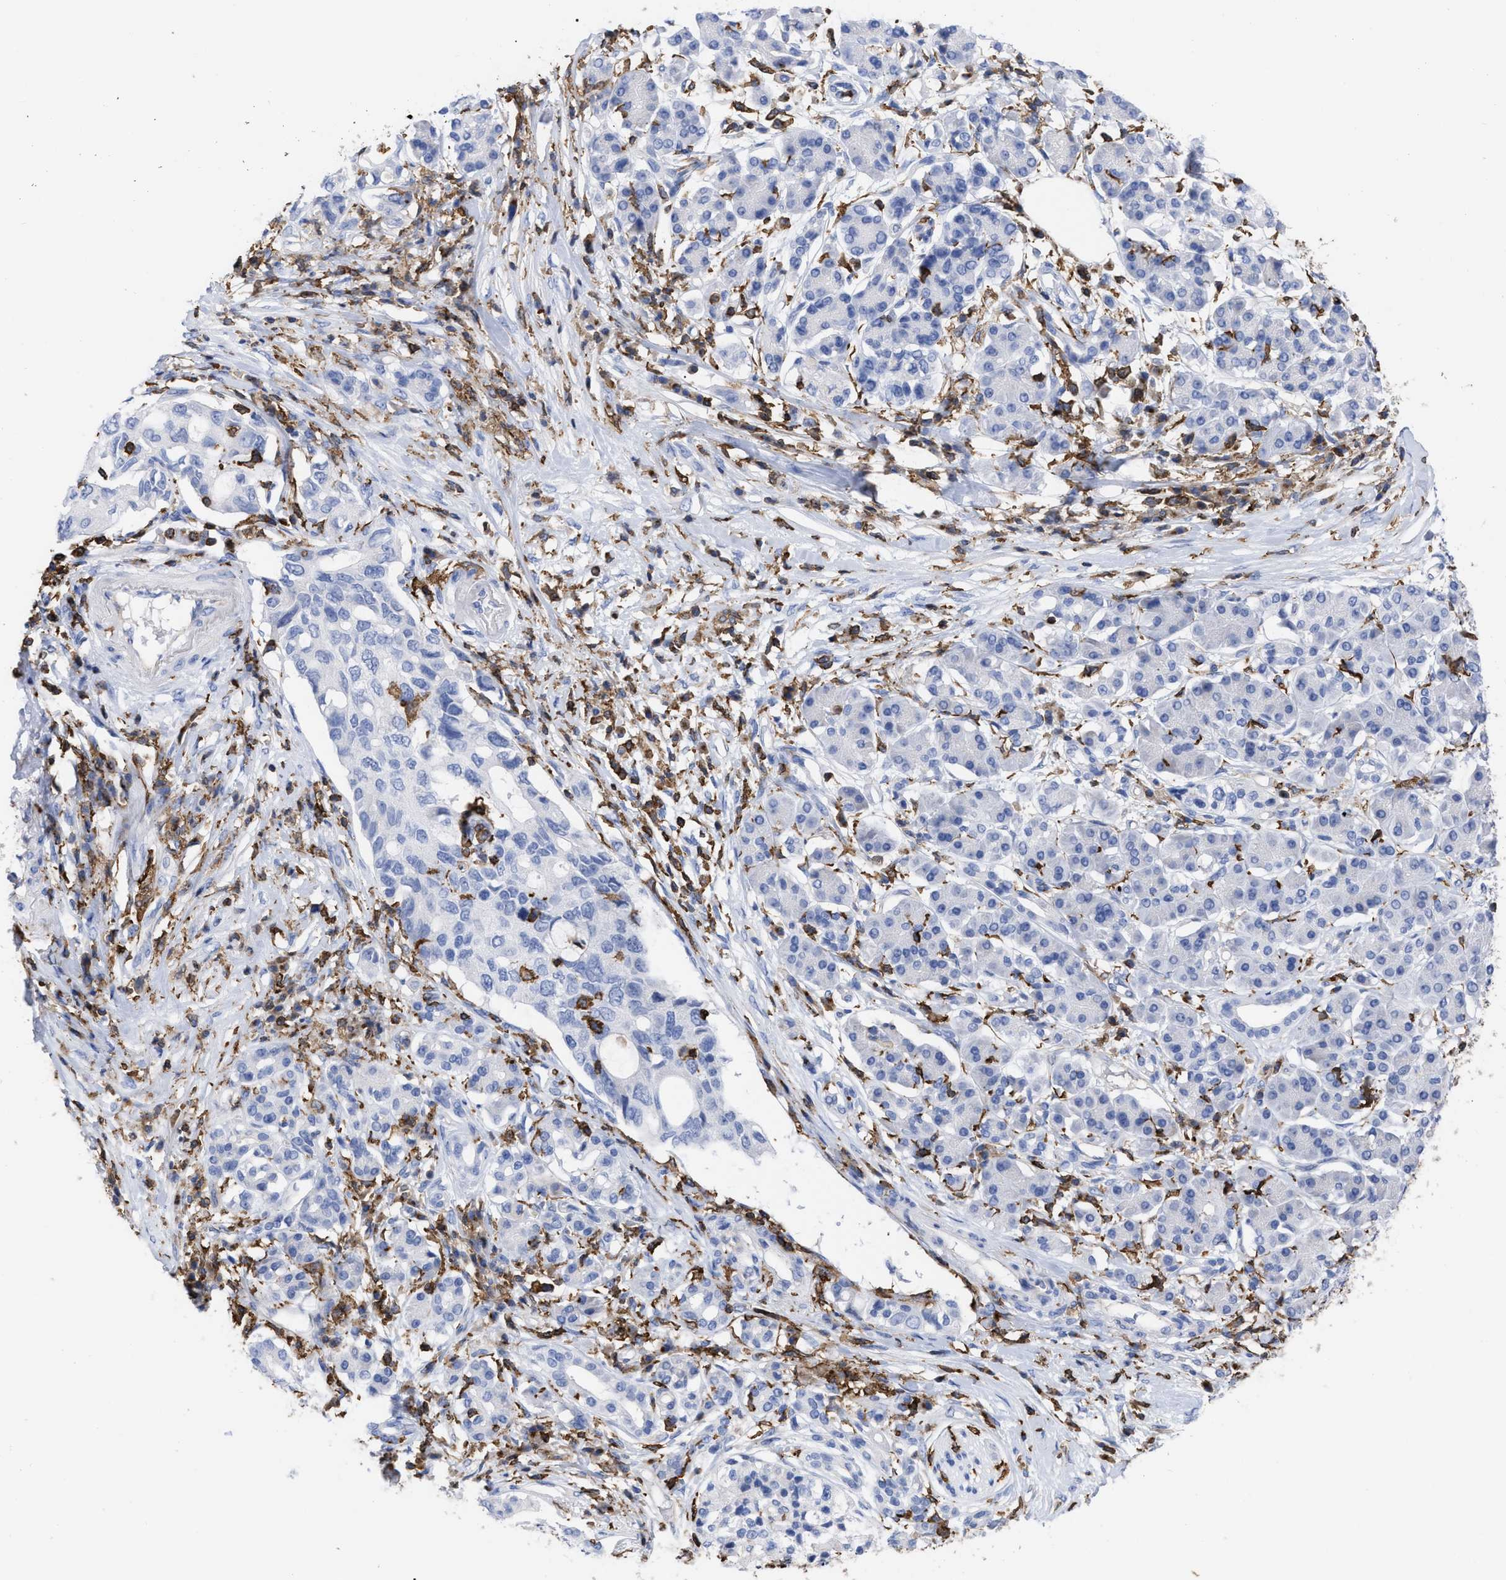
{"staining": {"intensity": "negative", "quantity": "none", "location": "none"}, "tissue": "pancreatic cancer", "cell_type": "Tumor cells", "image_type": "cancer", "snomed": [{"axis": "morphology", "description": "Adenocarcinoma, NOS"}, {"axis": "topography", "description": "Pancreas"}], "caption": "An image of pancreatic adenocarcinoma stained for a protein displays no brown staining in tumor cells. (DAB IHC with hematoxylin counter stain).", "gene": "HCLS1", "patient": {"sex": "female", "age": 56}}